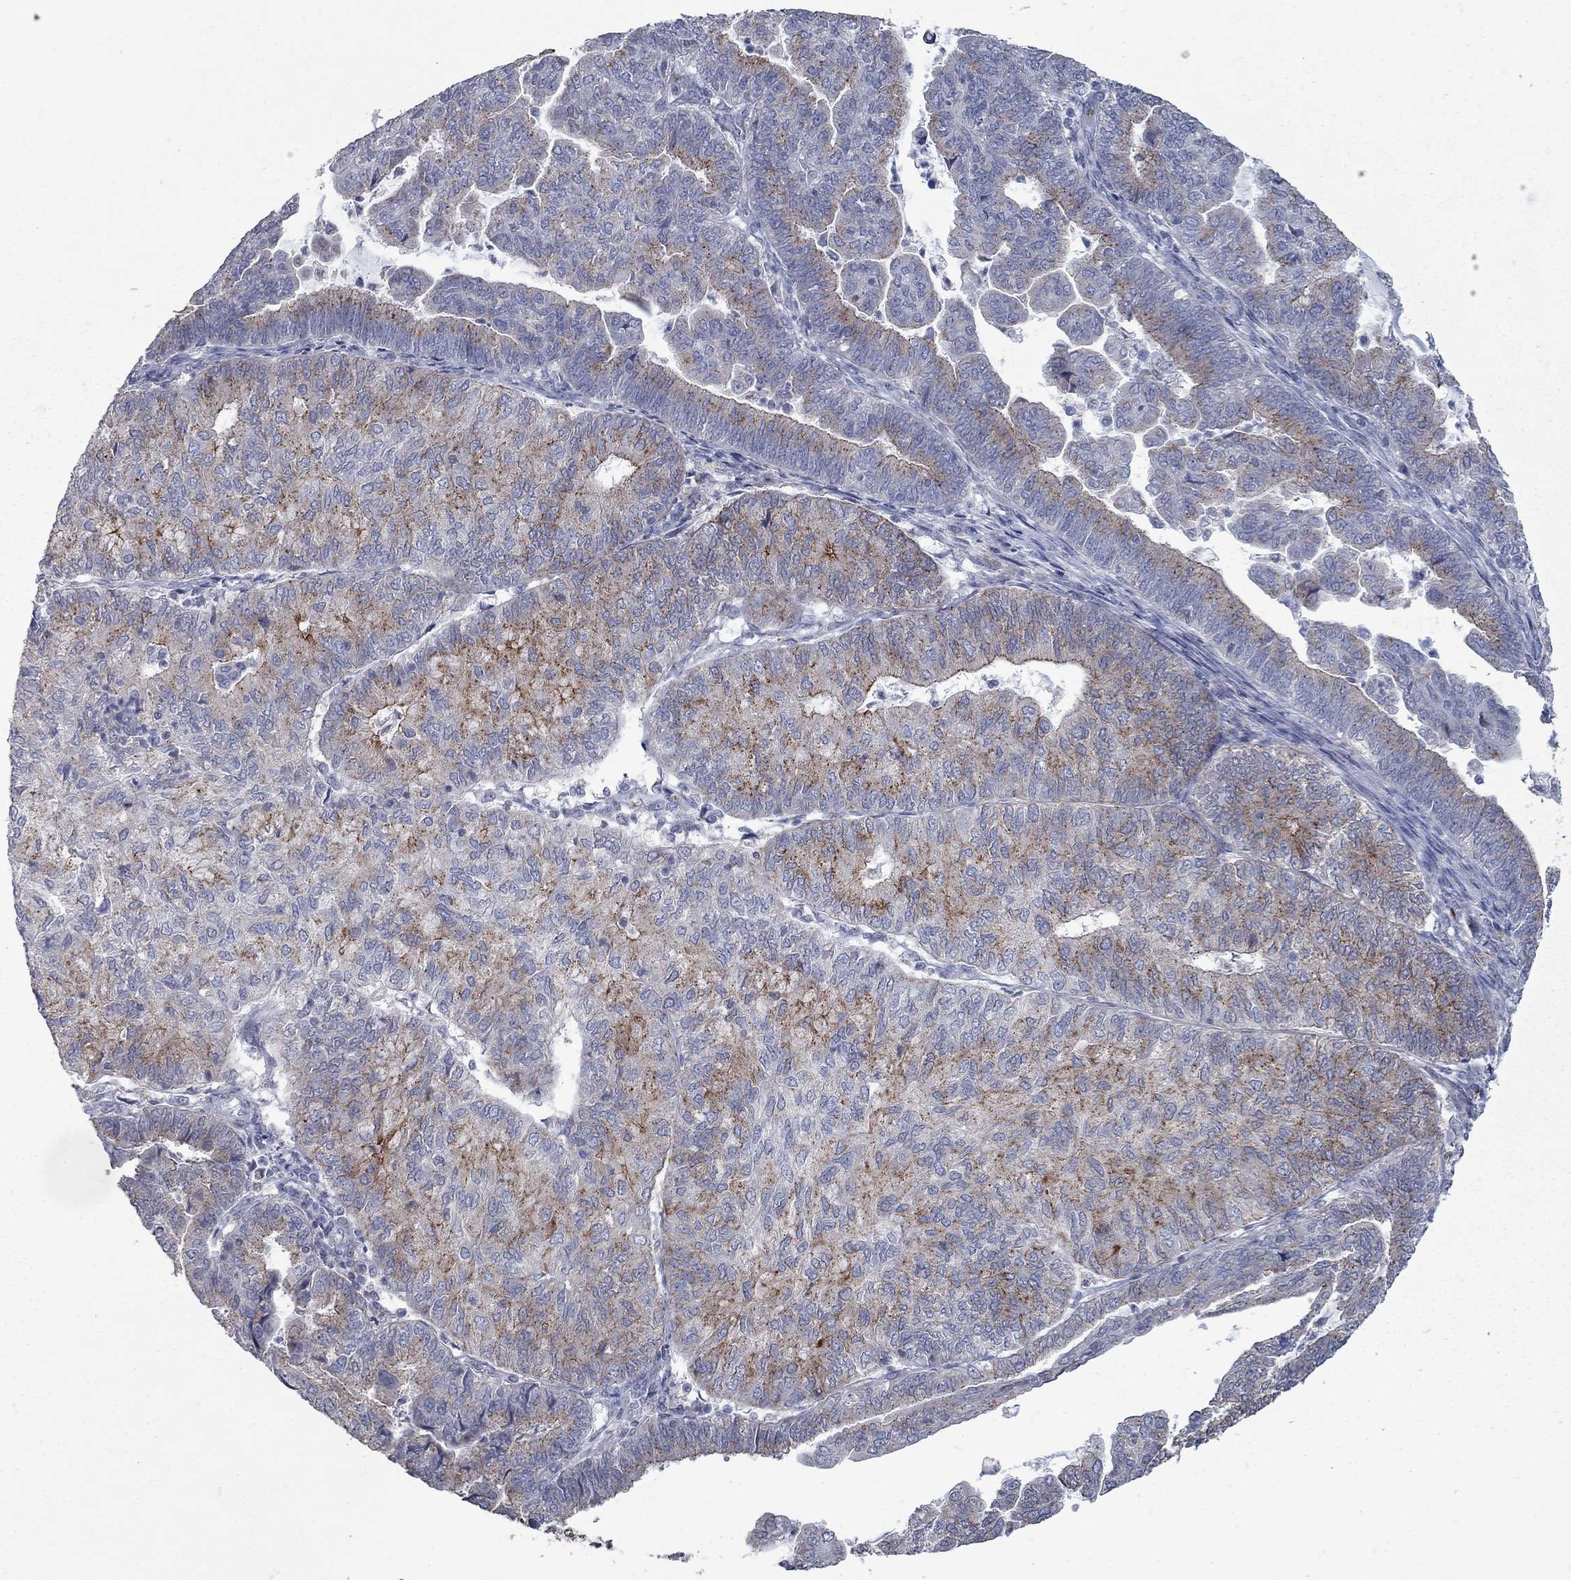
{"staining": {"intensity": "moderate", "quantity": ">75%", "location": "cytoplasmic/membranous"}, "tissue": "endometrial cancer", "cell_type": "Tumor cells", "image_type": "cancer", "snomed": [{"axis": "morphology", "description": "Adenocarcinoma, NOS"}, {"axis": "topography", "description": "Endometrium"}], "caption": "Protein staining of endometrial cancer (adenocarcinoma) tissue displays moderate cytoplasmic/membranous positivity in approximately >75% of tumor cells. Using DAB (brown) and hematoxylin (blue) stains, captured at high magnification using brightfield microscopy.", "gene": "KIAA0319L", "patient": {"sex": "female", "age": 82}}